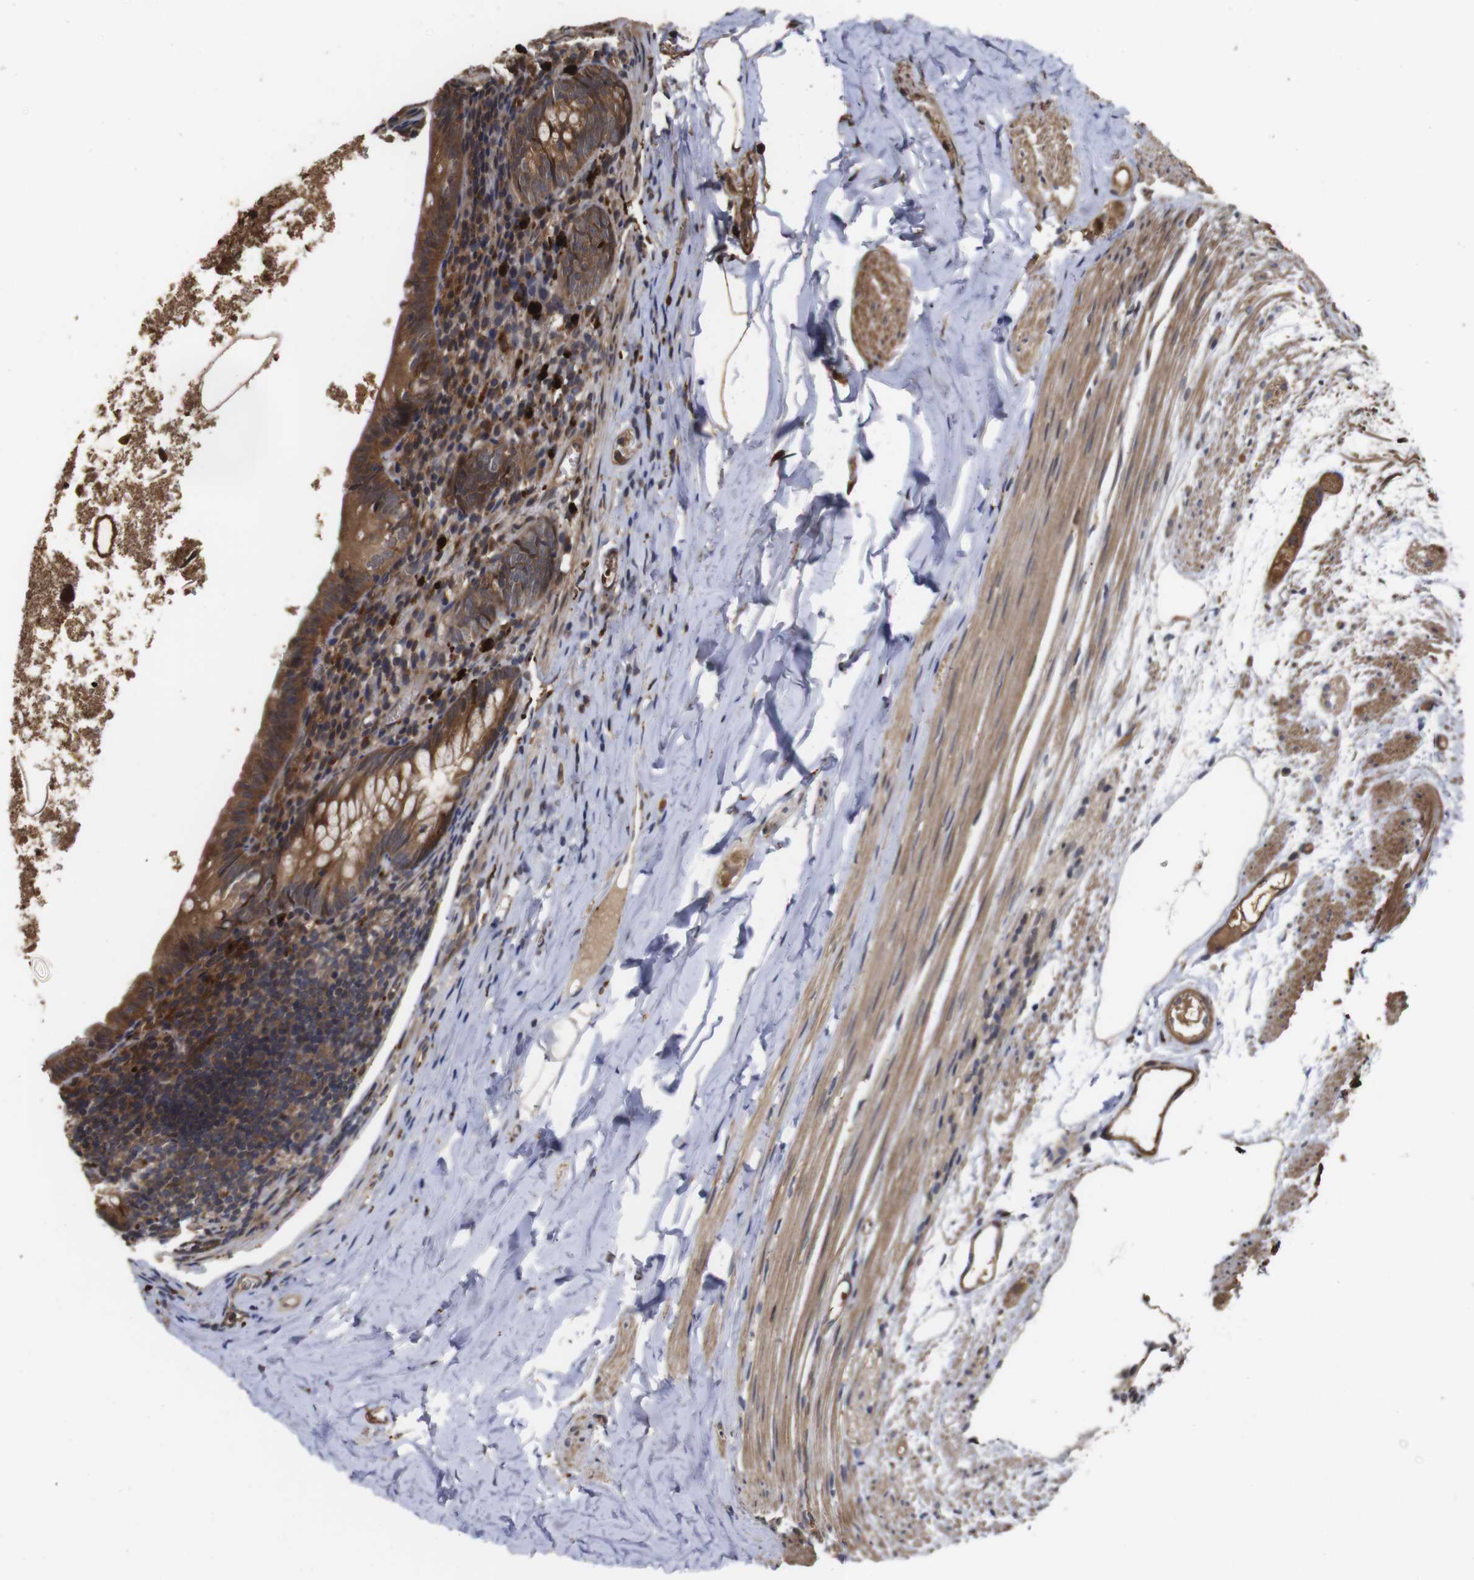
{"staining": {"intensity": "moderate", "quantity": ">75%", "location": "cytoplasmic/membranous"}, "tissue": "appendix", "cell_type": "Glandular cells", "image_type": "normal", "snomed": [{"axis": "morphology", "description": "Normal tissue, NOS"}, {"axis": "topography", "description": "Appendix"}], "caption": "Immunohistochemical staining of benign human appendix exhibits medium levels of moderate cytoplasmic/membranous positivity in about >75% of glandular cells.", "gene": "PTPN14", "patient": {"sex": "female", "age": 10}}